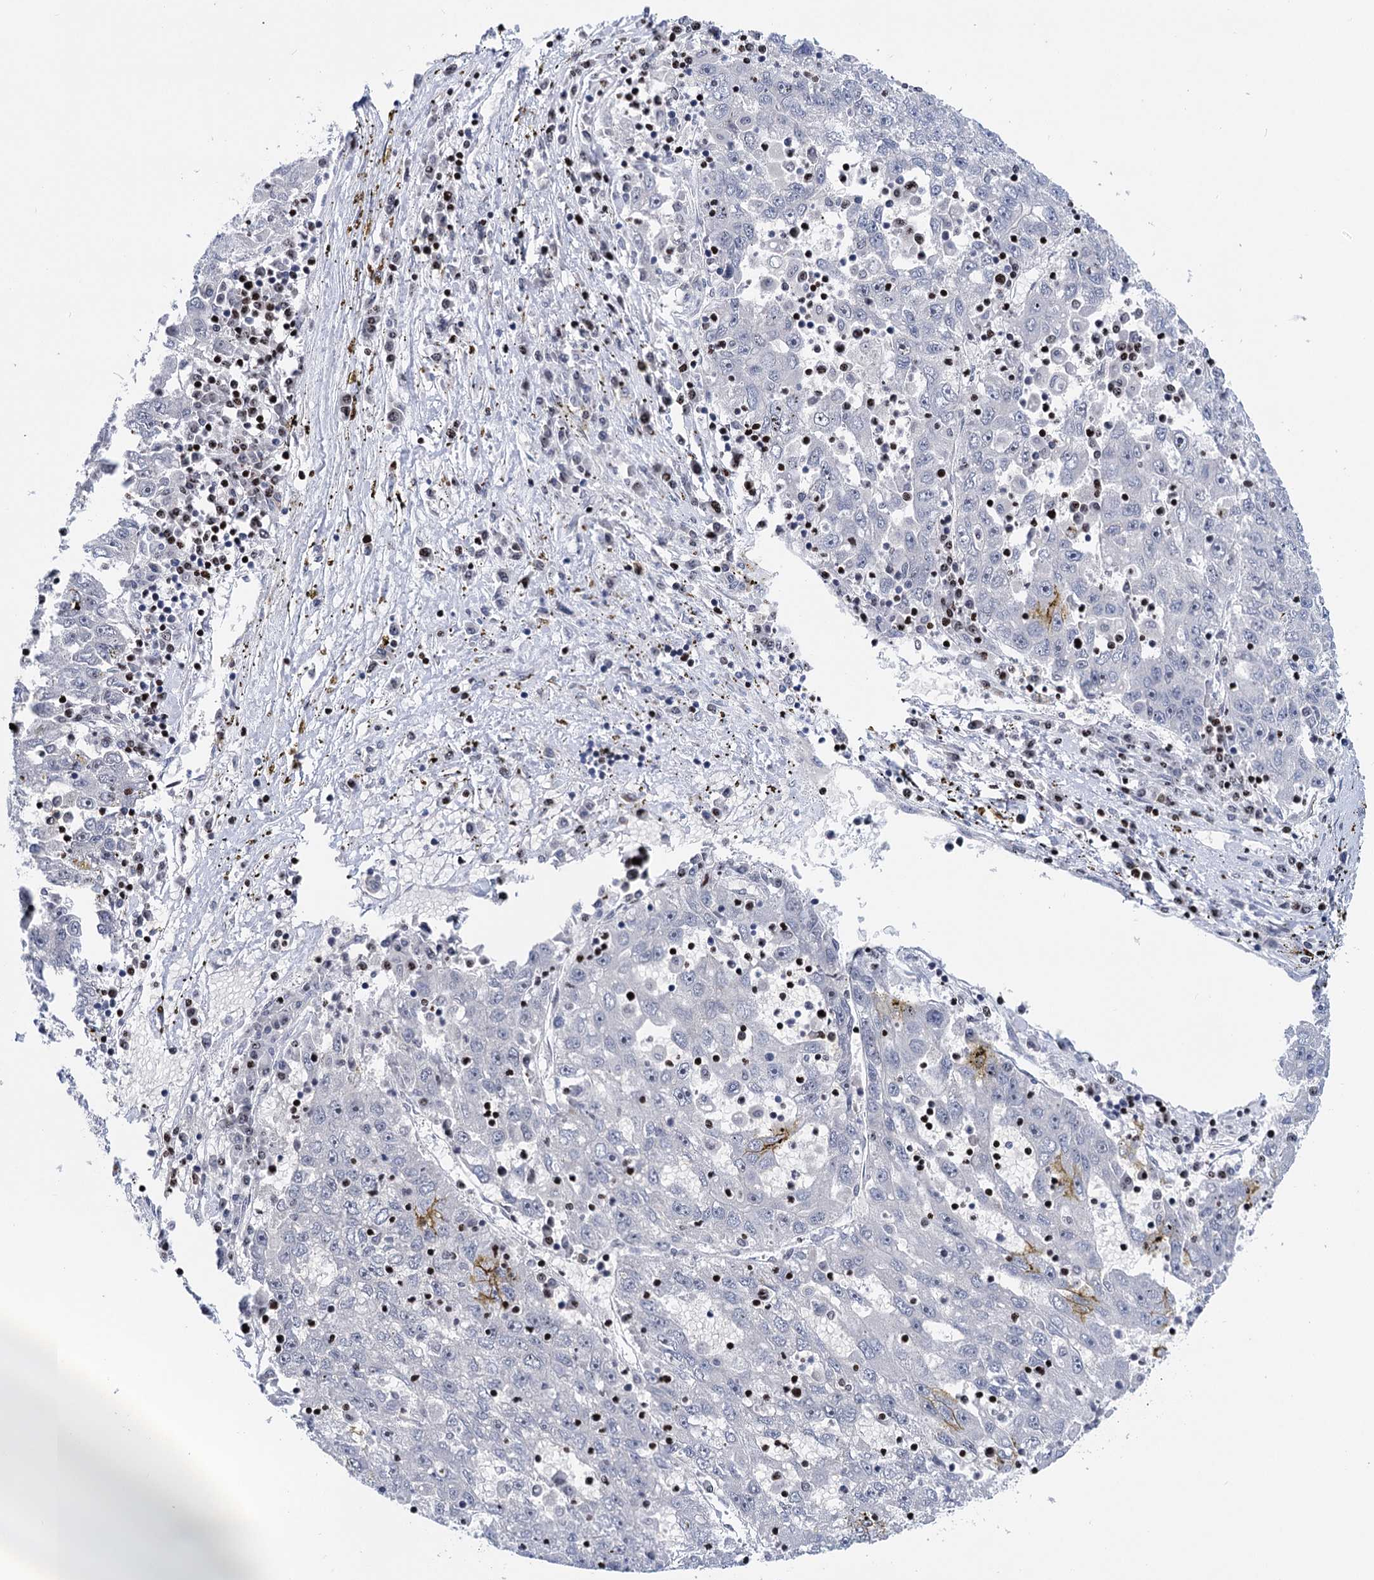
{"staining": {"intensity": "negative", "quantity": "none", "location": "none"}, "tissue": "liver cancer", "cell_type": "Tumor cells", "image_type": "cancer", "snomed": [{"axis": "morphology", "description": "Carcinoma, Hepatocellular, NOS"}, {"axis": "topography", "description": "Liver"}], "caption": "Tumor cells are negative for brown protein staining in hepatocellular carcinoma (liver). The staining is performed using DAB (3,3'-diaminobenzidine) brown chromogen with nuclei counter-stained in using hematoxylin.", "gene": "ZCCHC10", "patient": {"sex": "male", "age": 49}}